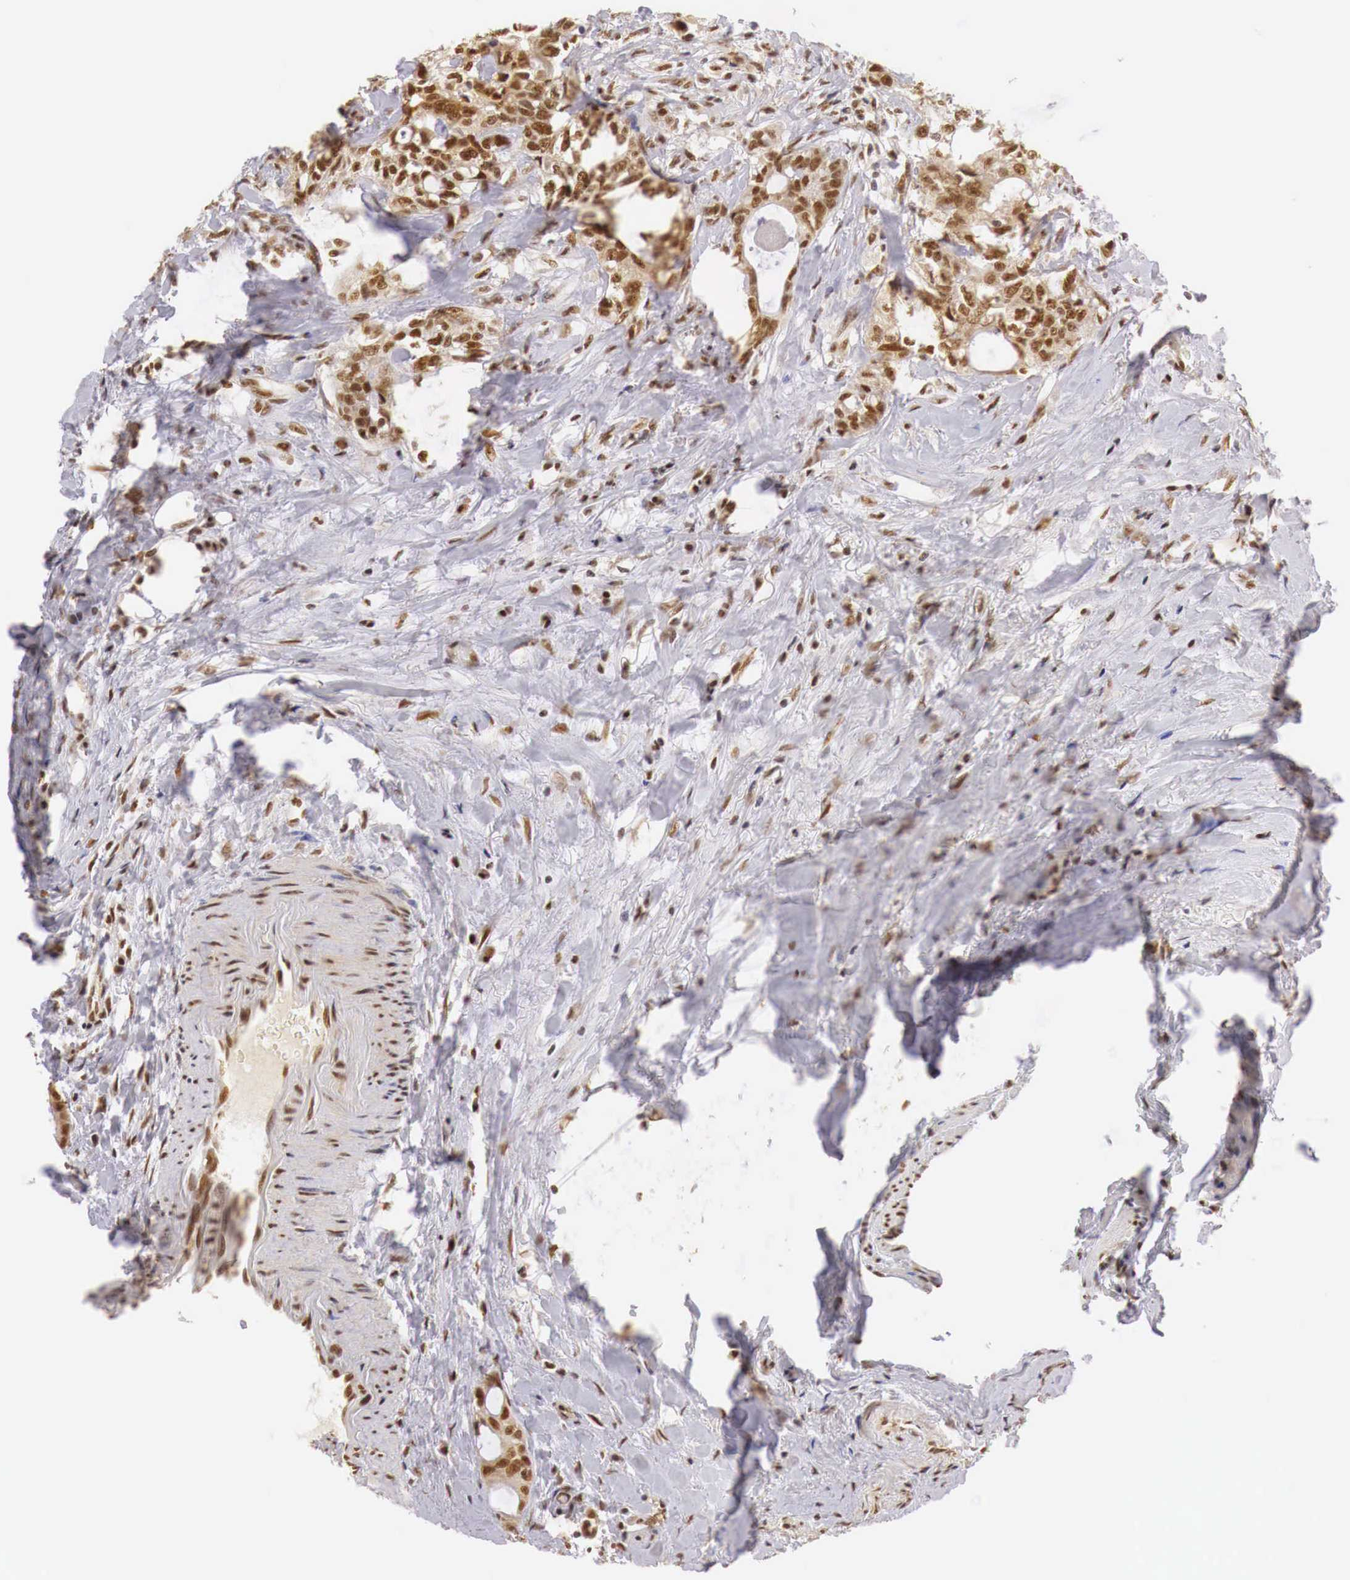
{"staining": {"intensity": "moderate", "quantity": ">75%", "location": "cytoplasmic/membranous,nuclear"}, "tissue": "colorectal cancer", "cell_type": "Tumor cells", "image_type": "cancer", "snomed": [{"axis": "morphology", "description": "Adenocarcinoma, NOS"}, {"axis": "topography", "description": "Rectum"}], "caption": "Colorectal adenocarcinoma tissue displays moderate cytoplasmic/membranous and nuclear staining in about >75% of tumor cells", "gene": "GPKOW", "patient": {"sex": "female", "age": 57}}